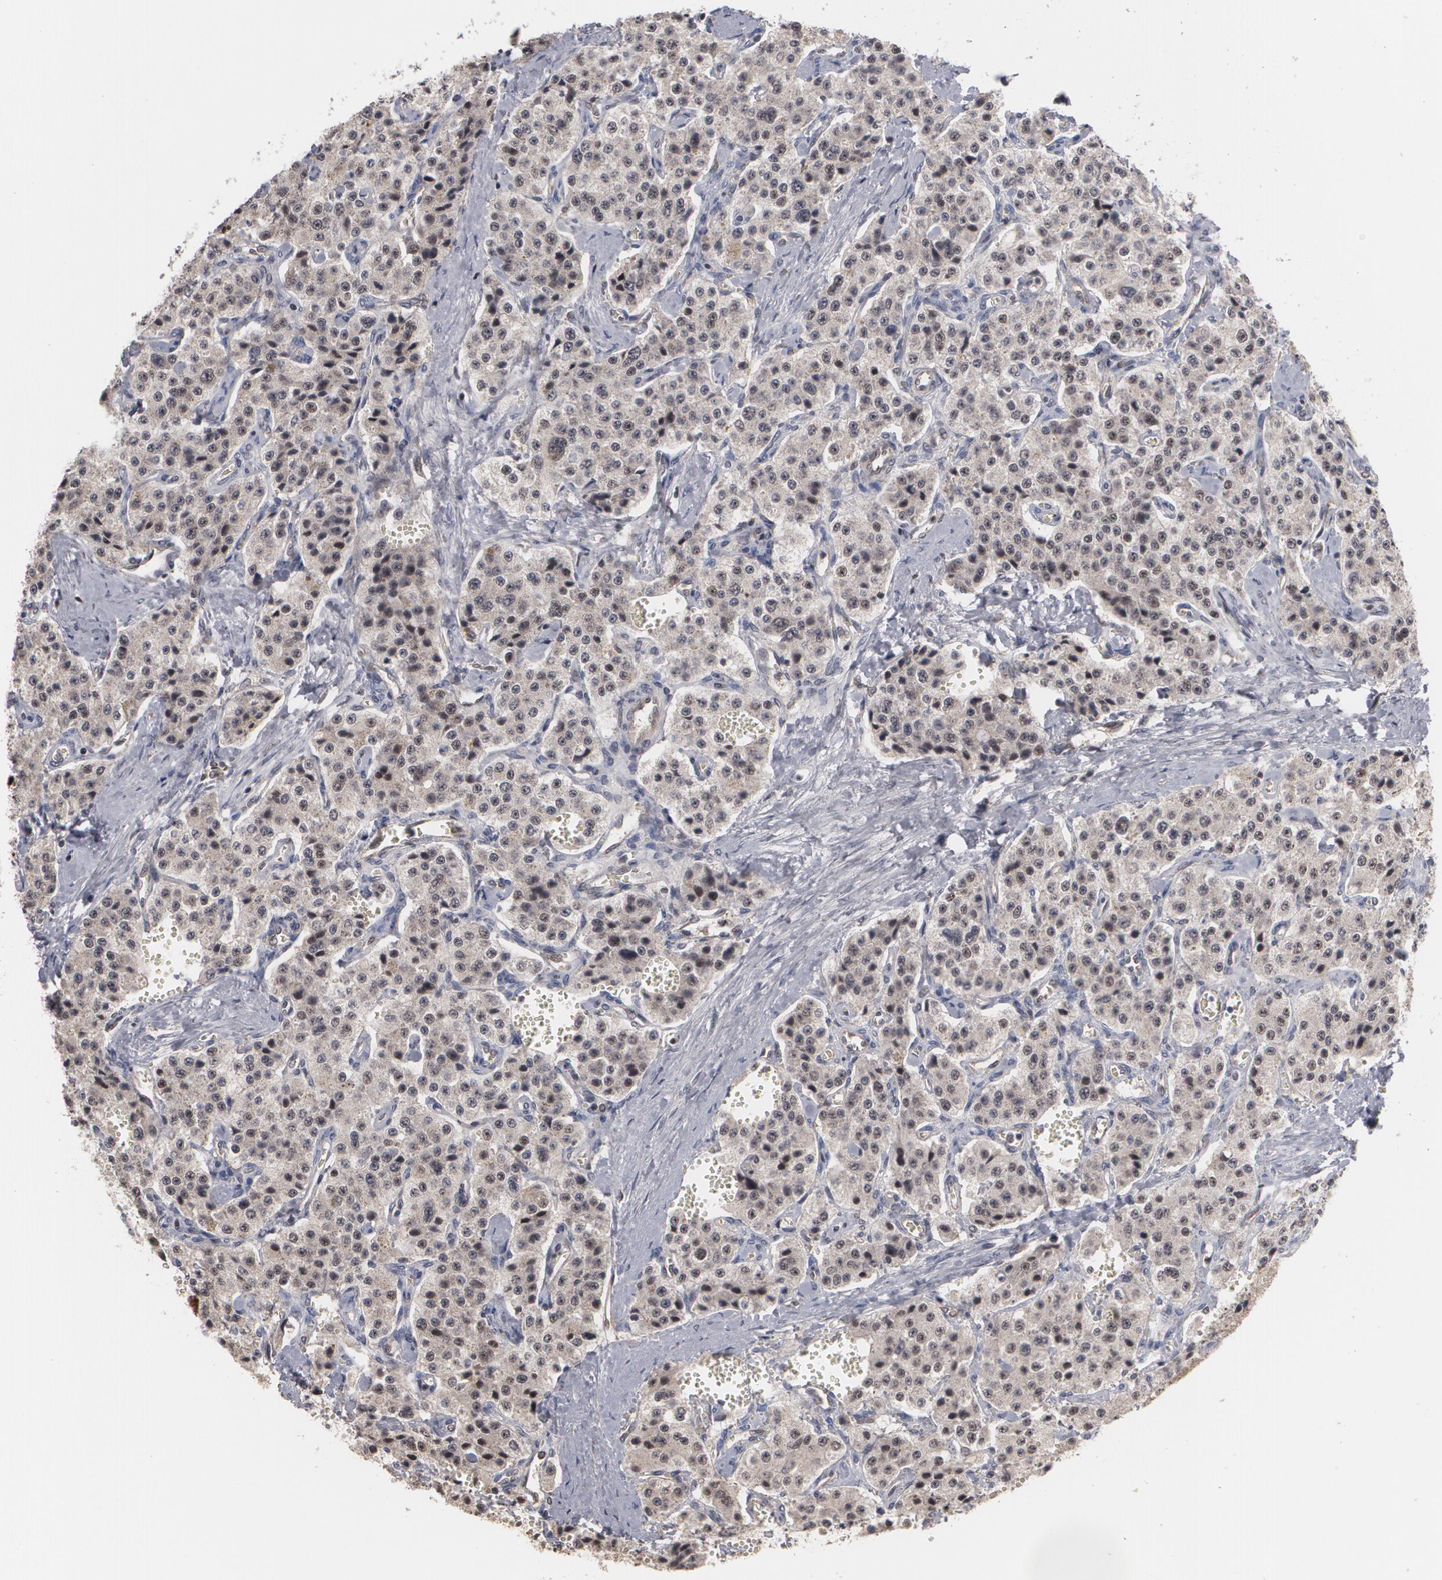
{"staining": {"intensity": "strong", "quantity": ">75%", "location": "nuclear"}, "tissue": "carcinoid", "cell_type": "Tumor cells", "image_type": "cancer", "snomed": [{"axis": "morphology", "description": "Carcinoid, malignant, NOS"}, {"axis": "topography", "description": "Small intestine"}], "caption": "Protein staining of carcinoid (malignant) tissue demonstrates strong nuclear positivity in about >75% of tumor cells.", "gene": "INTS6", "patient": {"sex": "male", "age": 52}}